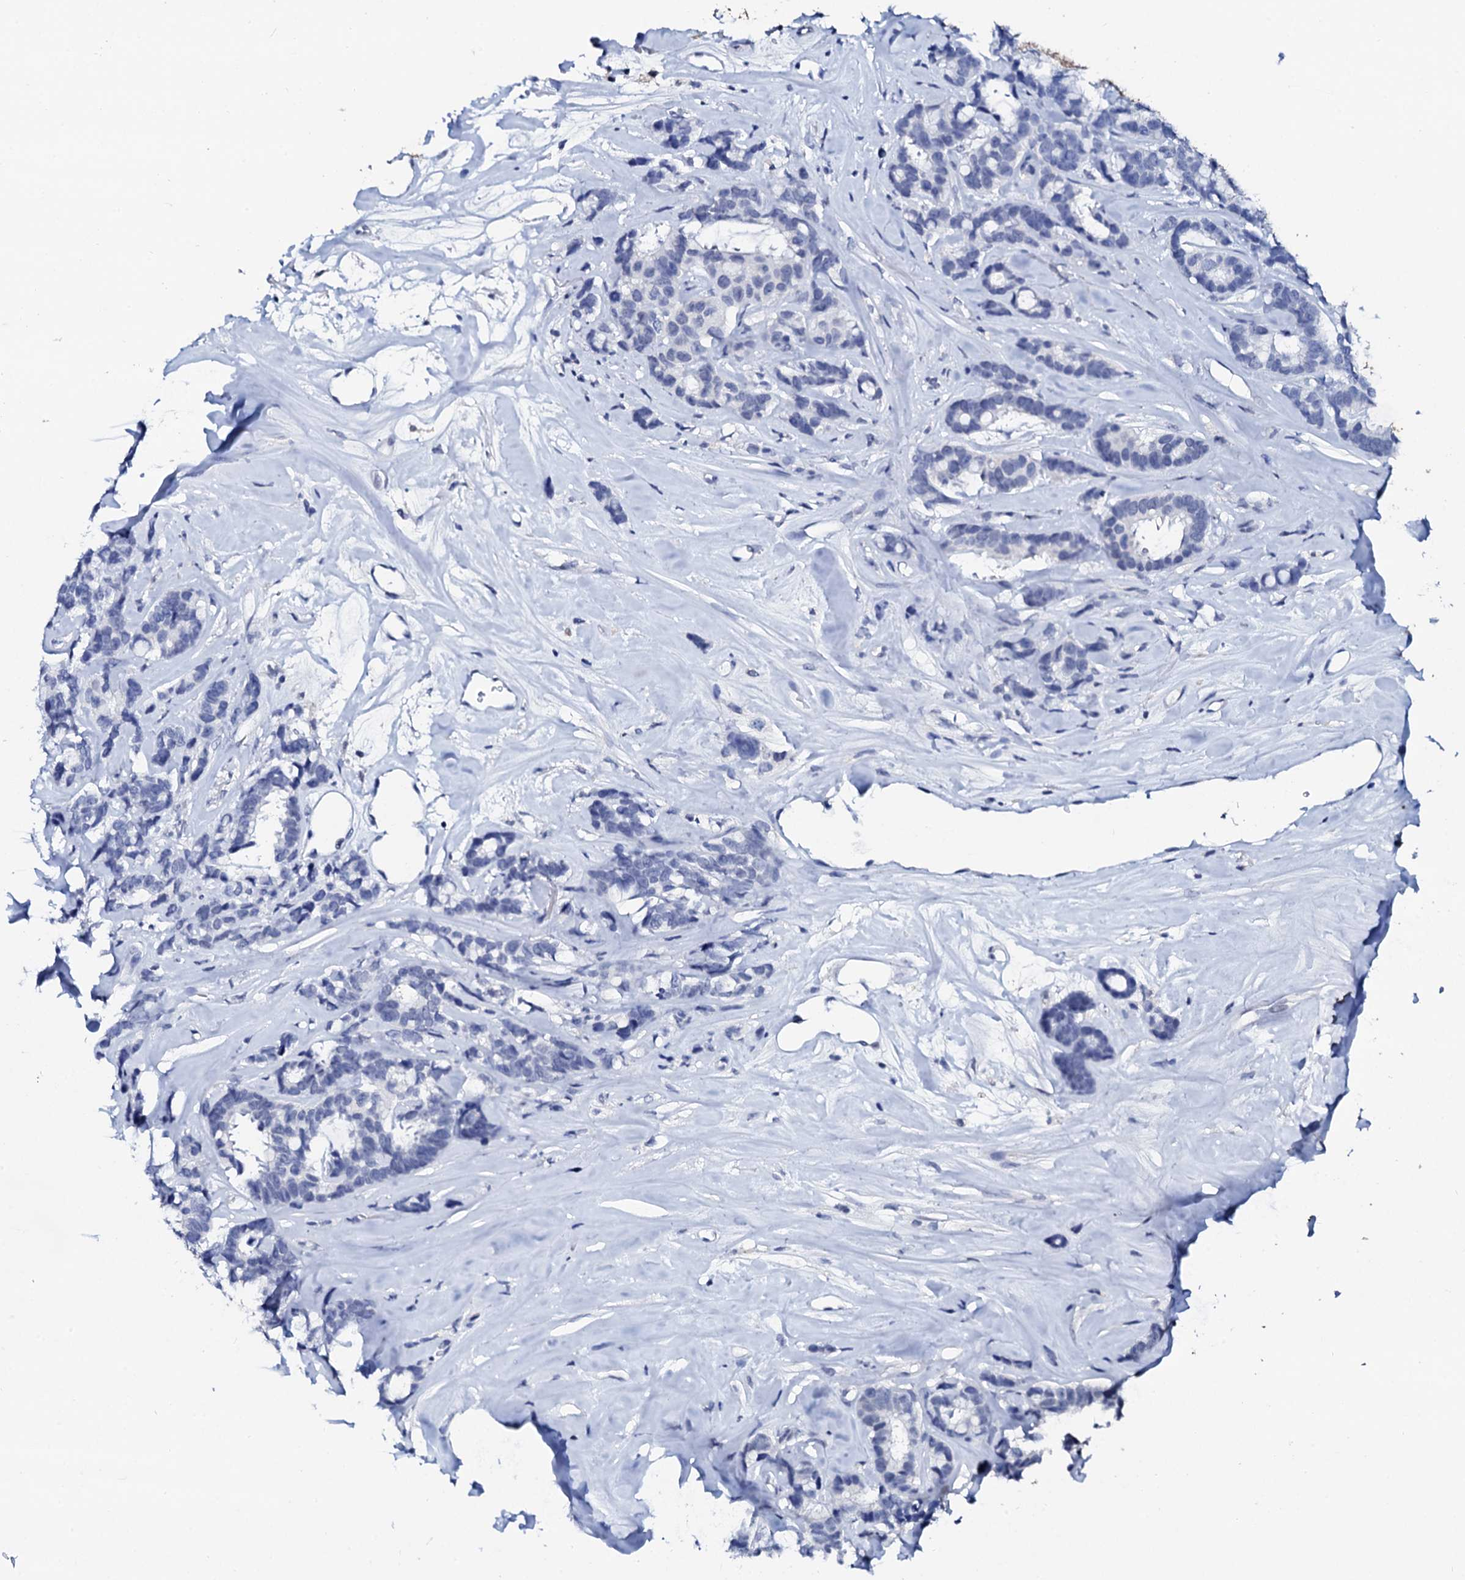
{"staining": {"intensity": "negative", "quantity": "none", "location": "none"}, "tissue": "breast cancer", "cell_type": "Tumor cells", "image_type": "cancer", "snomed": [{"axis": "morphology", "description": "Duct carcinoma"}, {"axis": "topography", "description": "Breast"}], "caption": "DAB (3,3'-diaminobenzidine) immunohistochemical staining of human breast infiltrating ductal carcinoma displays no significant staining in tumor cells. Nuclei are stained in blue.", "gene": "SPATA19", "patient": {"sex": "female", "age": 87}}